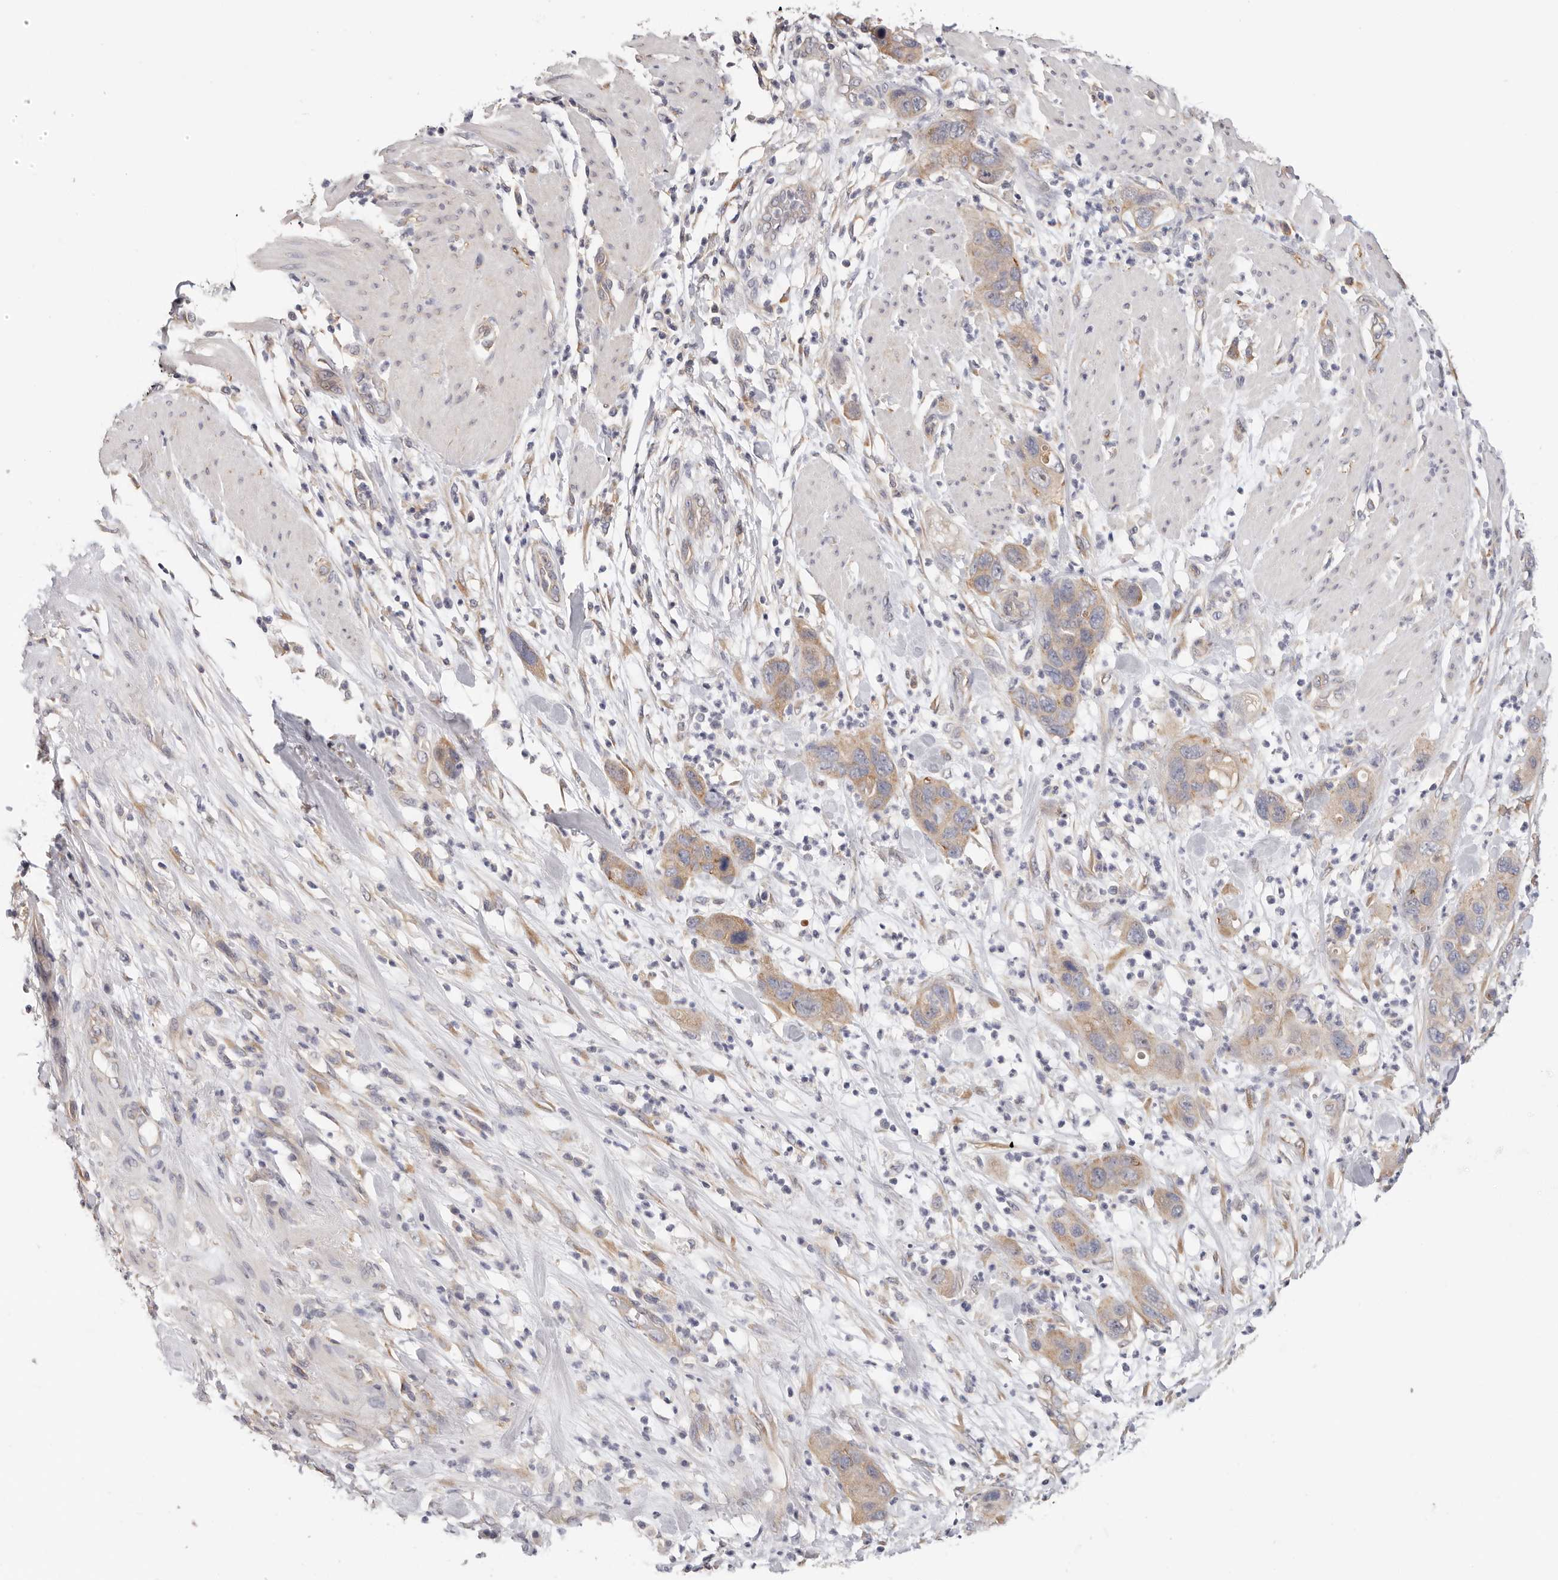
{"staining": {"intensity": "weak", "quantity": "25%-75%", "location": "cytoplasmic/membranous"}, "tissue": "pancreatic cancer", "cell_type": "Tumor cells", "image_type": "cancer", "snomed": [{"axis": "morphology", "description": "Adenocarcinoma, NOS"}, {"axis": "topography", "description": "Pancreas"}], "caption": "This histopathology image reveals immunohistochemistry staining of human pancreatic adenocarcinoma, with low weak cytoplasmic/membranous expression in about 25%-75% of tumor cells.", "gene": "AFDN", "patient": {"sex": "female", "age": 71}}